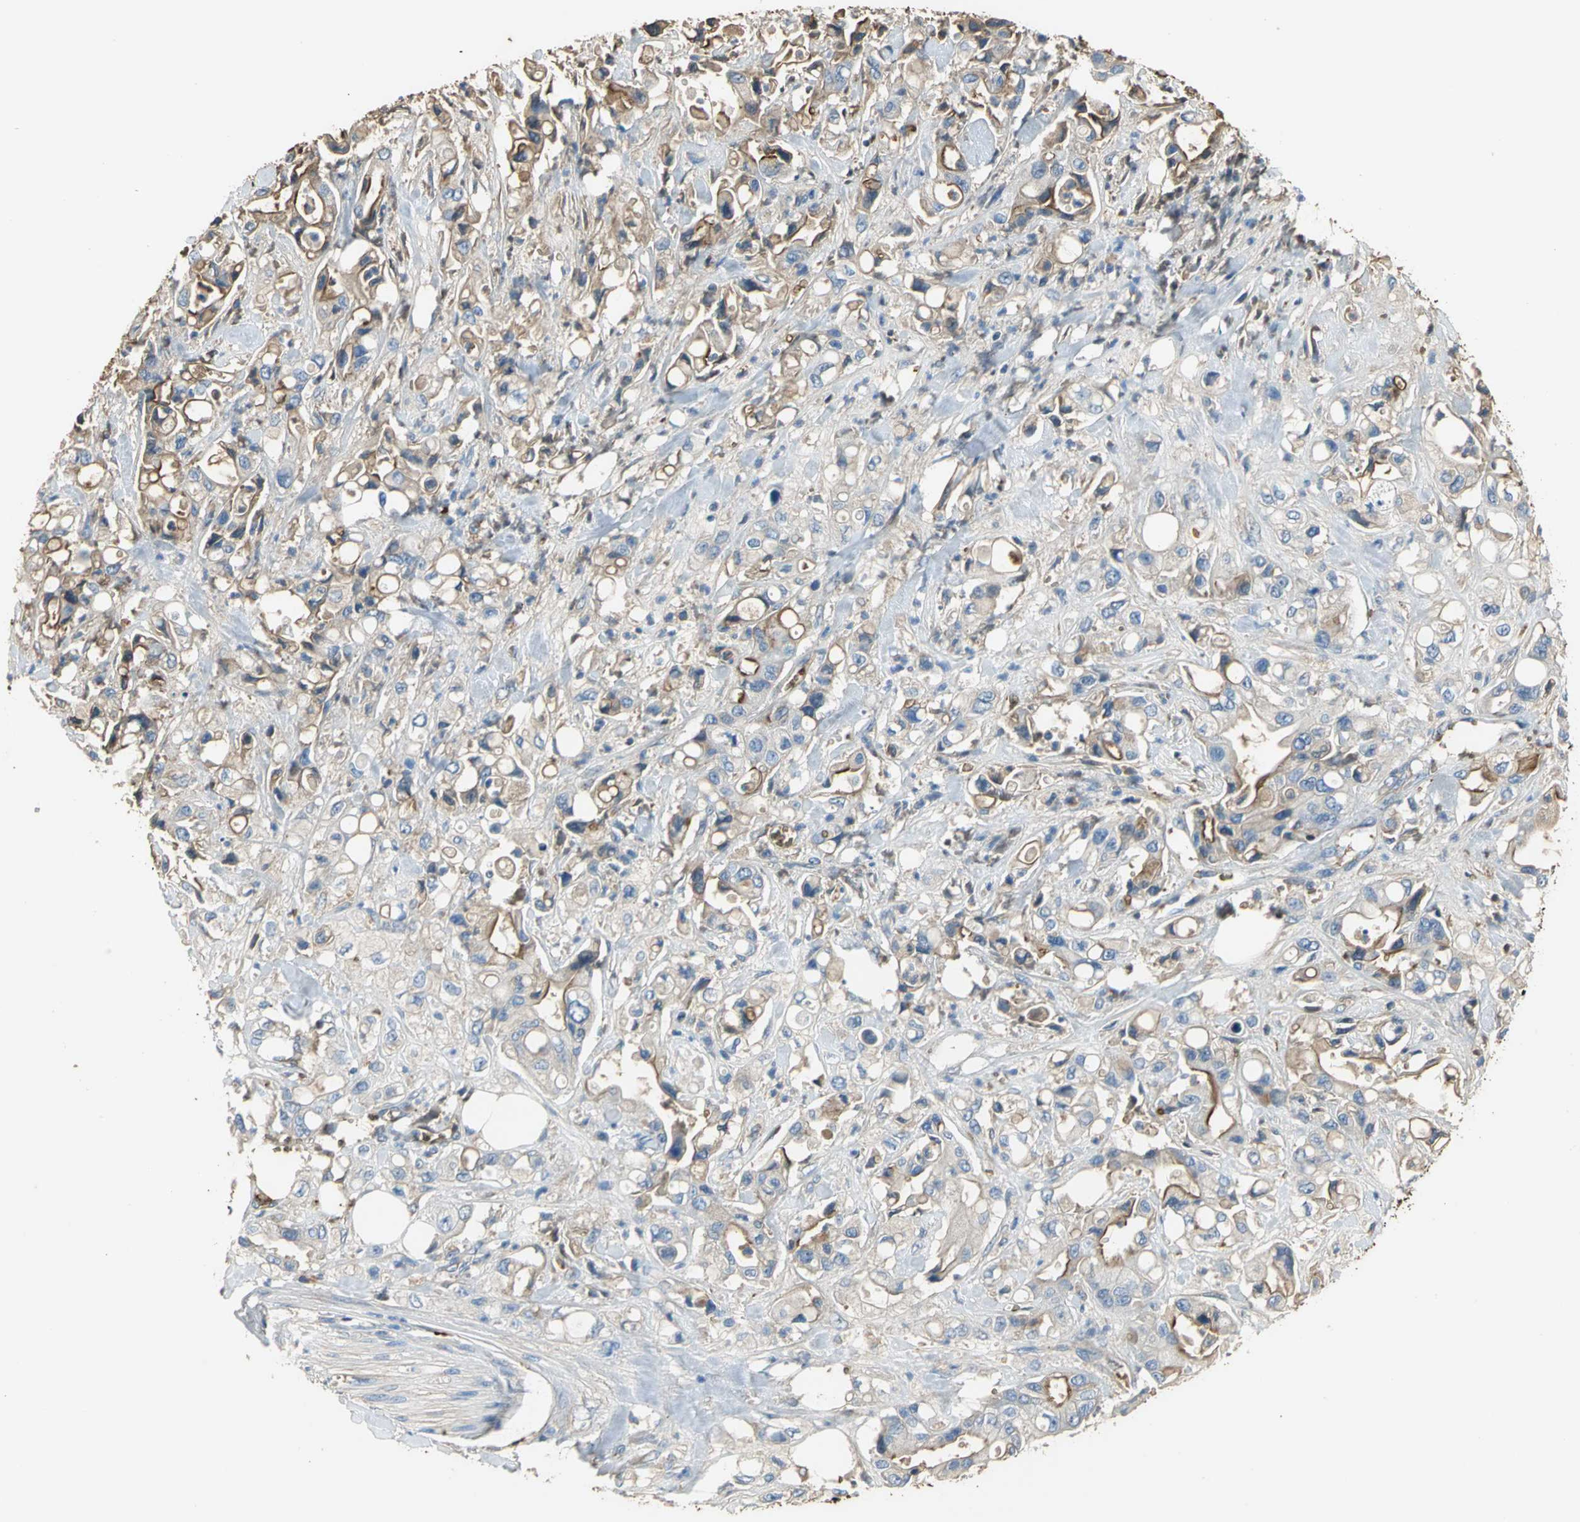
{"staining": {"intensity": "moderate", "quantity": "25%-75%", "location": "cytoplasmic/membranous"}, "tissue": "pancreatic cancer", "cell_type": "Tumor cells", "image_type": "cancer", "snomed": [{"axis": "morphology", "description": "Adenocarcinoma, NOS"}, {"axis": "topography", "description": "Pancreas"}], "caption": "IHC (DAB) staining of pancreatic cancer displays moderate cytoplasmic/membranous protein positivity in about 25%-75% of tumor cells. (brown staining indicates protein expression, while blue staining denotes nuclei).", "gene": "TREM1", "patient": {"sex": "male", "age": 70}}